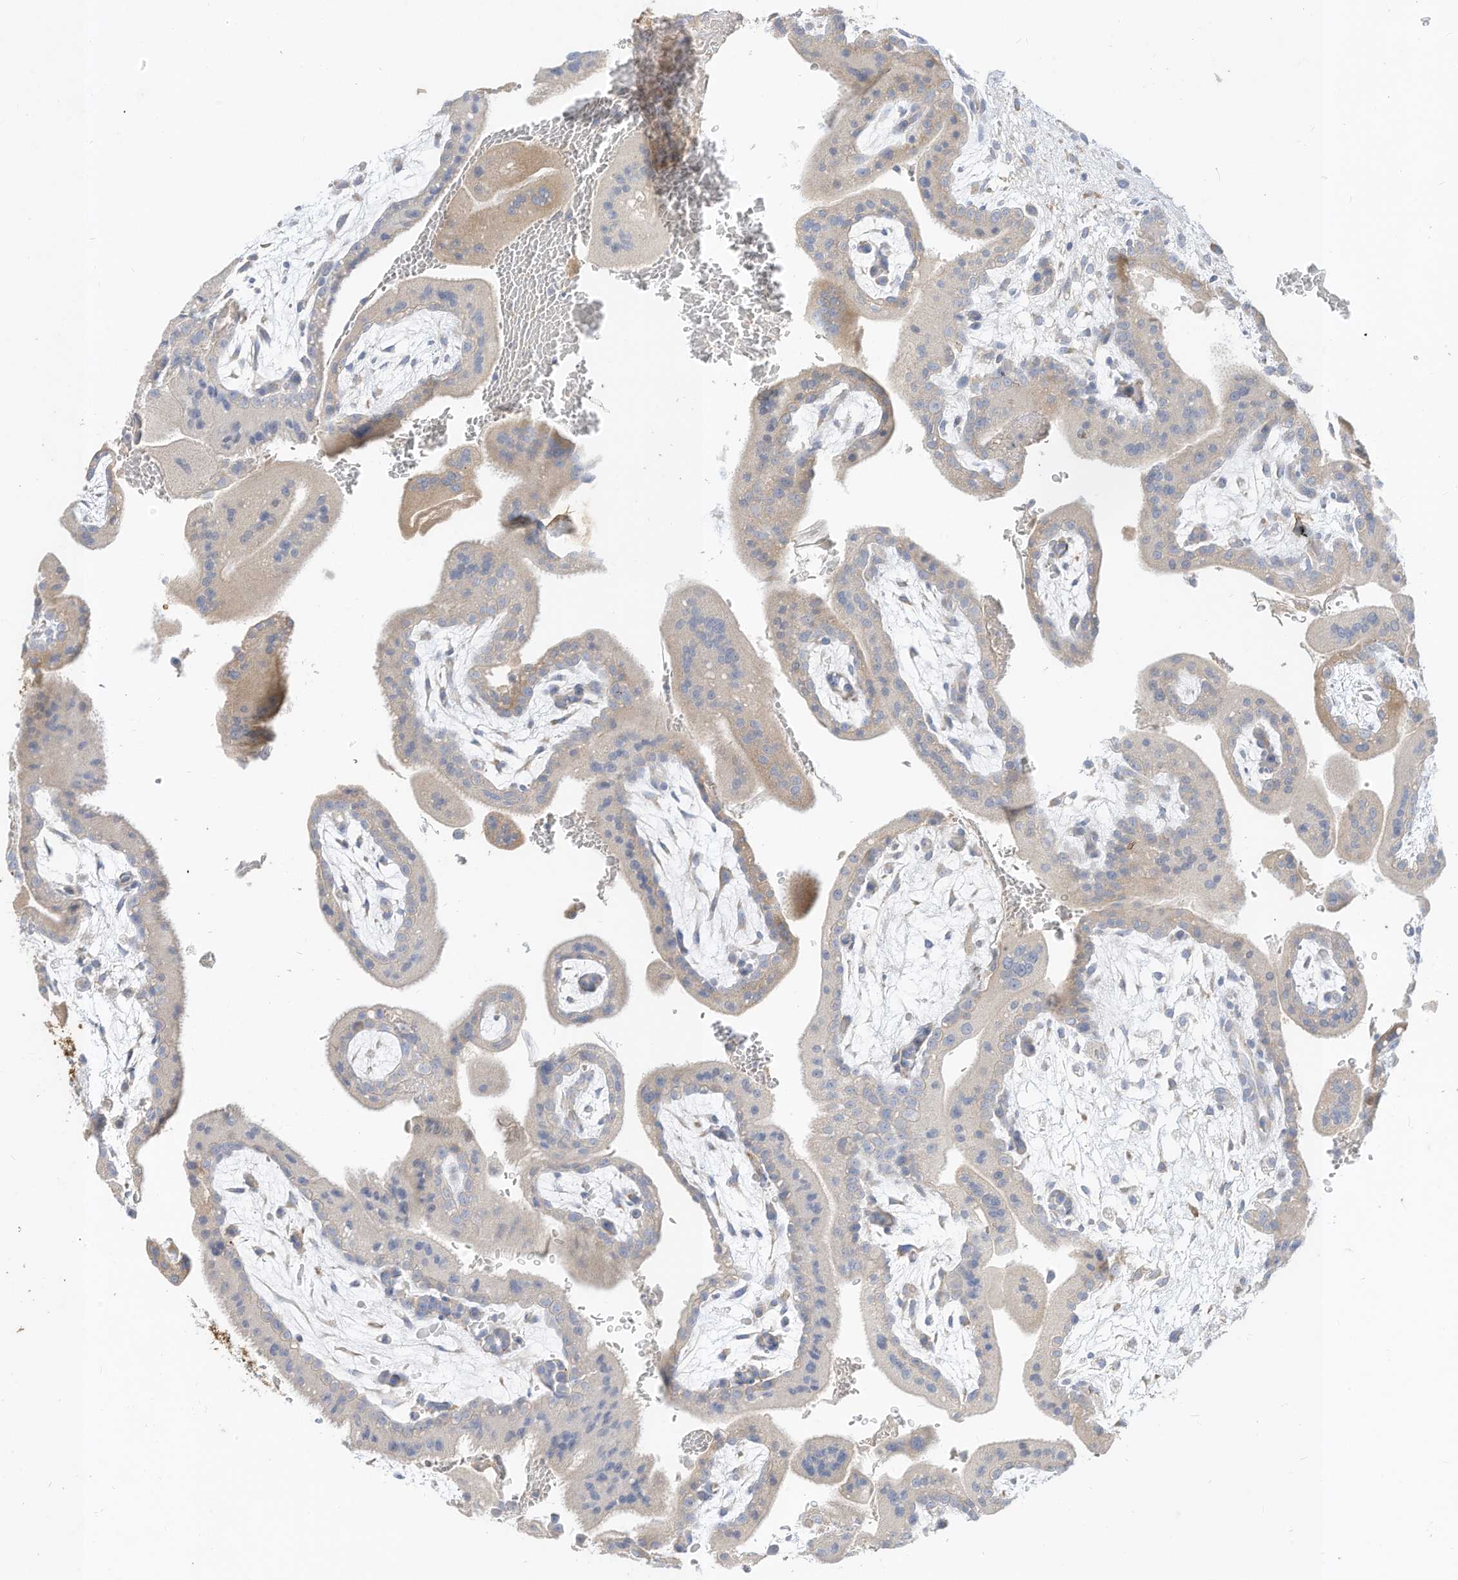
{"staining": {"intensity": "moderate", "quantity": "<25%", "location": "cytoplasmic/membranous"}, "tissue": "placenta", "cell_type": "Decidual cells", "image_type": "normal", "snomed": [{"axis": "morphology", "description": "Normal tissue, NOS"}, {"axis": "topography", "description": "Placenta"}], "caption": "This is a photomicrograph of immunohistochemistry staining of benign placenta, which shows moderate staining in the cytoplasmic/membranous of decidual cells.", "gene": "RASA2", "patient": {"sex": "female", "age": 35}}